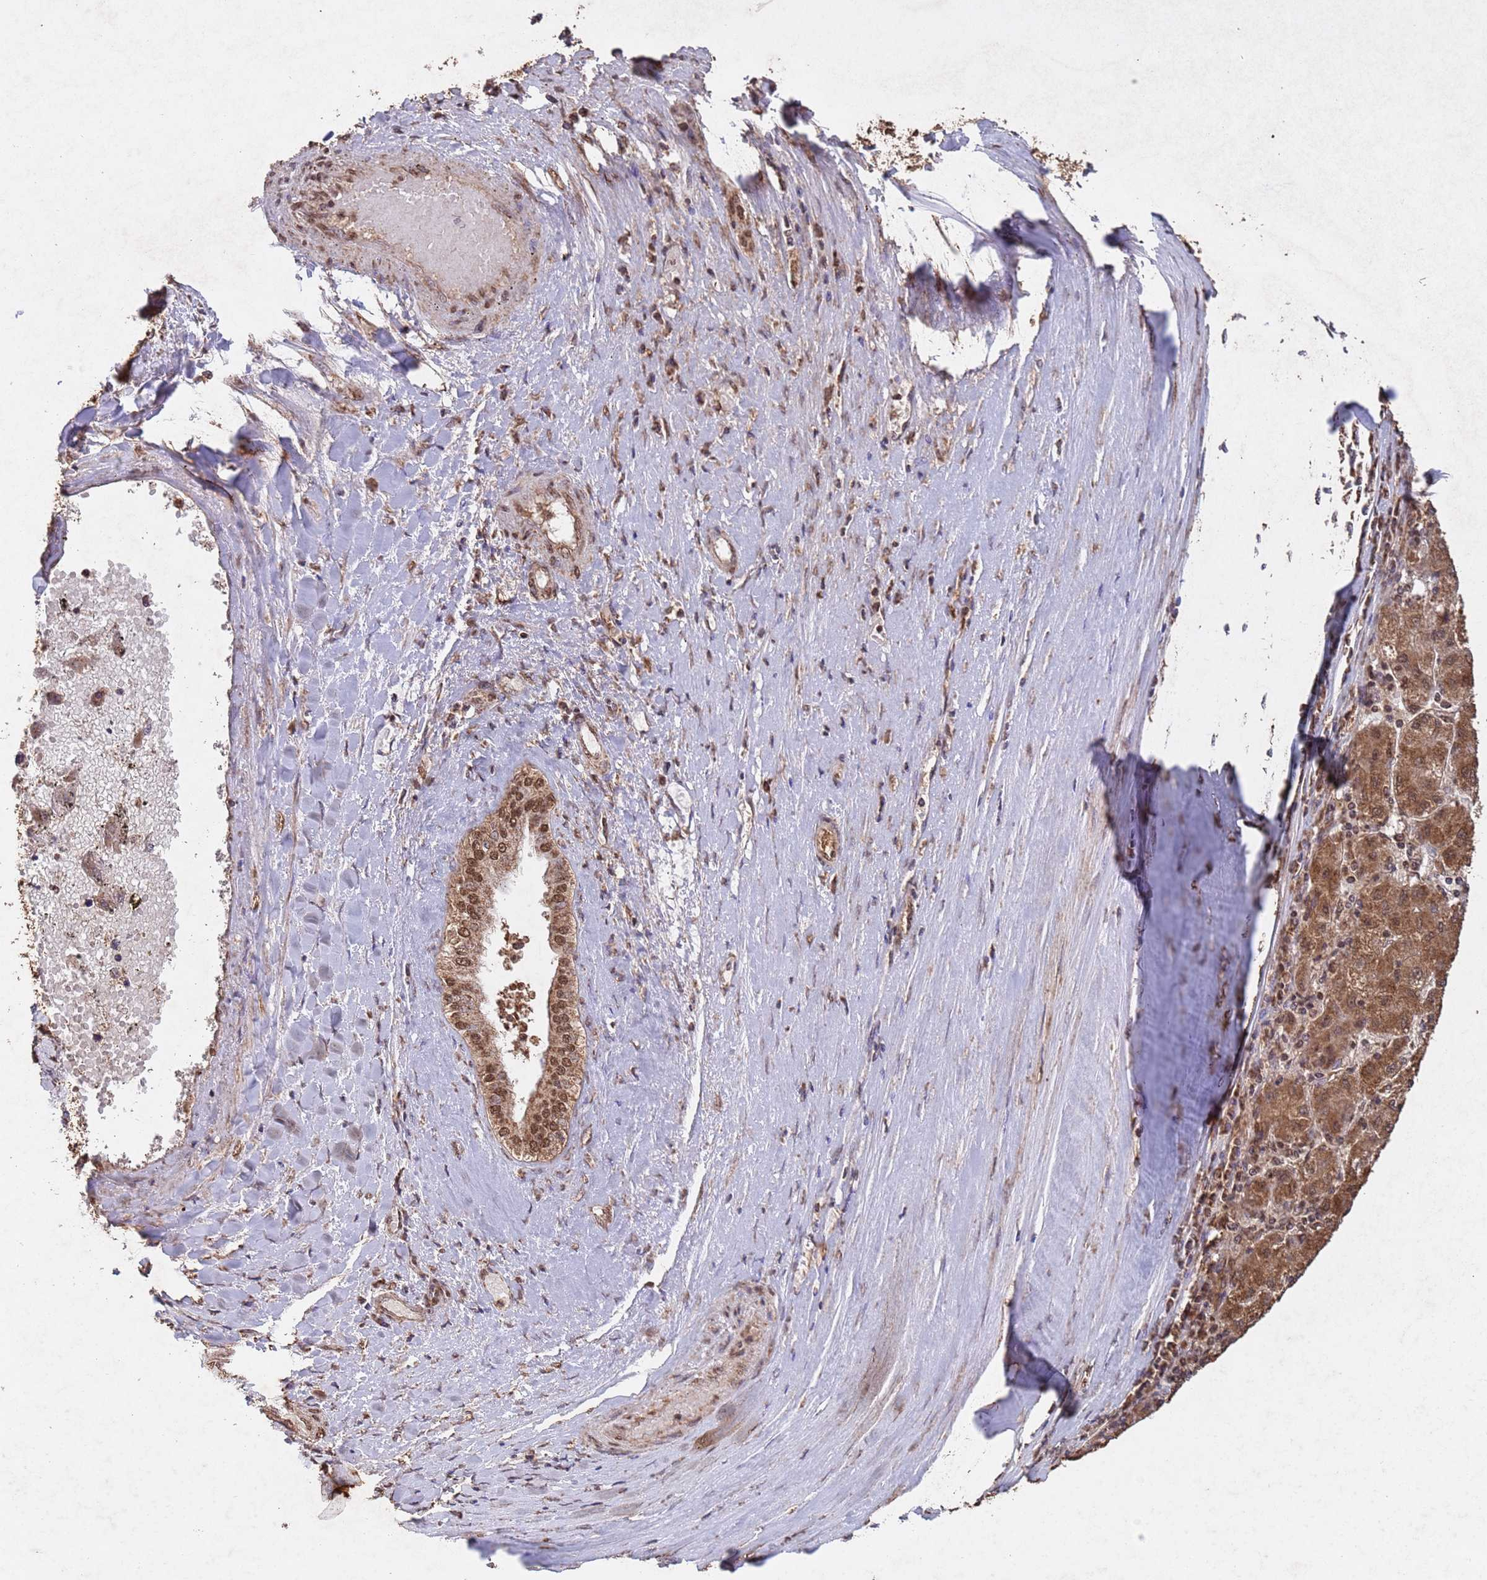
{"staining": {"intensity": "moderate", "quantity": ">75%", "location": "cytoplasmic/membranous,nuclear"}, "tissue": "liver cancer", "cell_type": "Tumor cells", "image_type": "cancer", "snomed": [{"axis": "morphology", "description": "Carcinoma, Hepatocellular, NOS"}, {"axis": "topography", "description": "Liver"}], "caption": "IHC image of neoplastic tissue: liver hepatocellular carcinoma stained using immunohistochemistry (IHC) displays medium levels of moderate protein expression localized specifically in the cytoplasmic/membranous and nuclear of tumor cells, appearing as a cytoplasmic/membranous and nuclear brown color.", "gene": "HDAC10", "patient": {"sex": "male", "age": 72}}